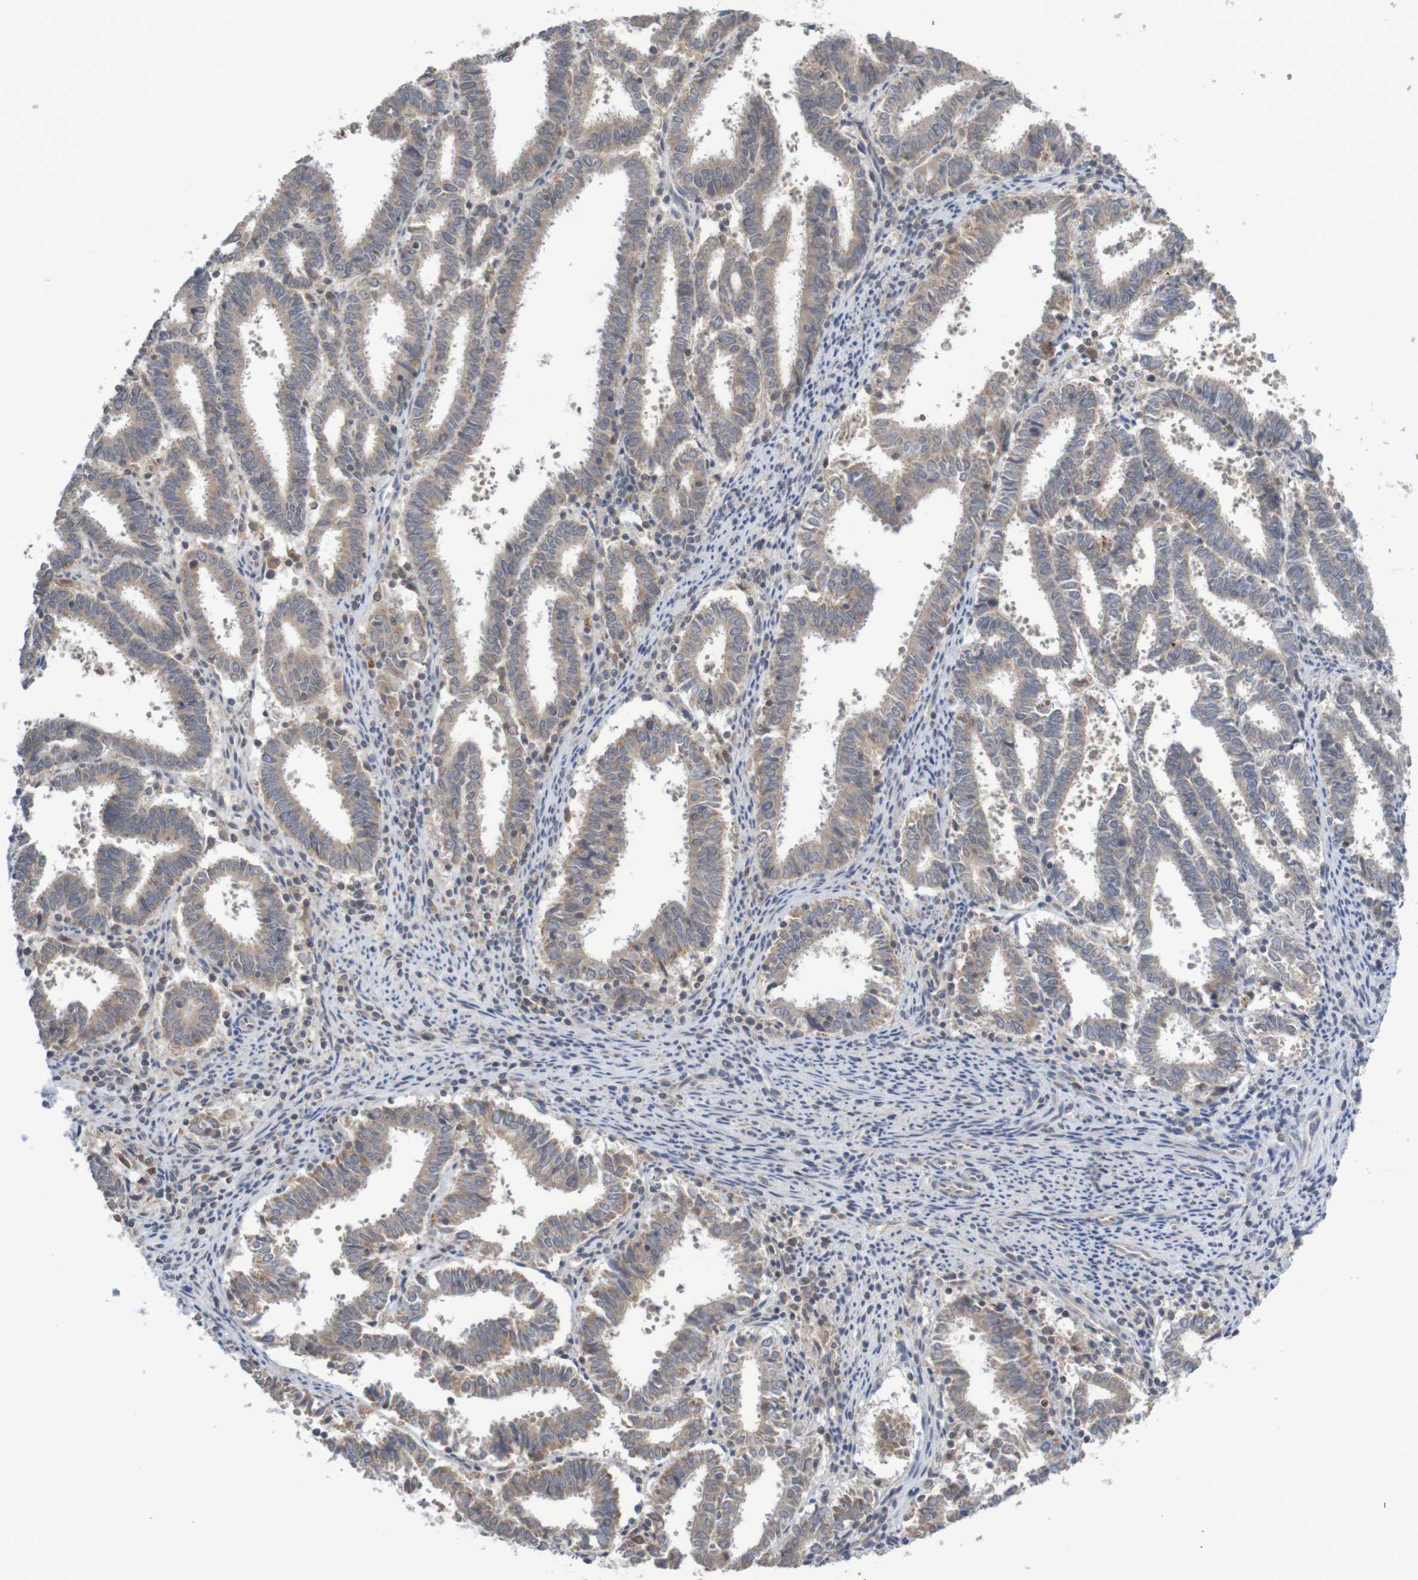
{"staining": {"intensity": "weak", "quantity": ">75%", "location": "cytoplasmic/membranous"}, "tissue": "endometrial cancer", "cell_type": "Tumor cells", "image_type": "cancer", "snomed": [{"axis": "morphology", "description": "Adenocarcinoma, NOS"}, {"axis": "topography", "description": "Uterus"}], "caption": "Human endometrial cancer (adenocarcinoma) stained for a protein (brown) reveals weak cytoplasmic/membranous positive staining in approximately >75% of tumor cells.", "gene": "ANKK1", "patient": {"sex": "female", "age": 83}}